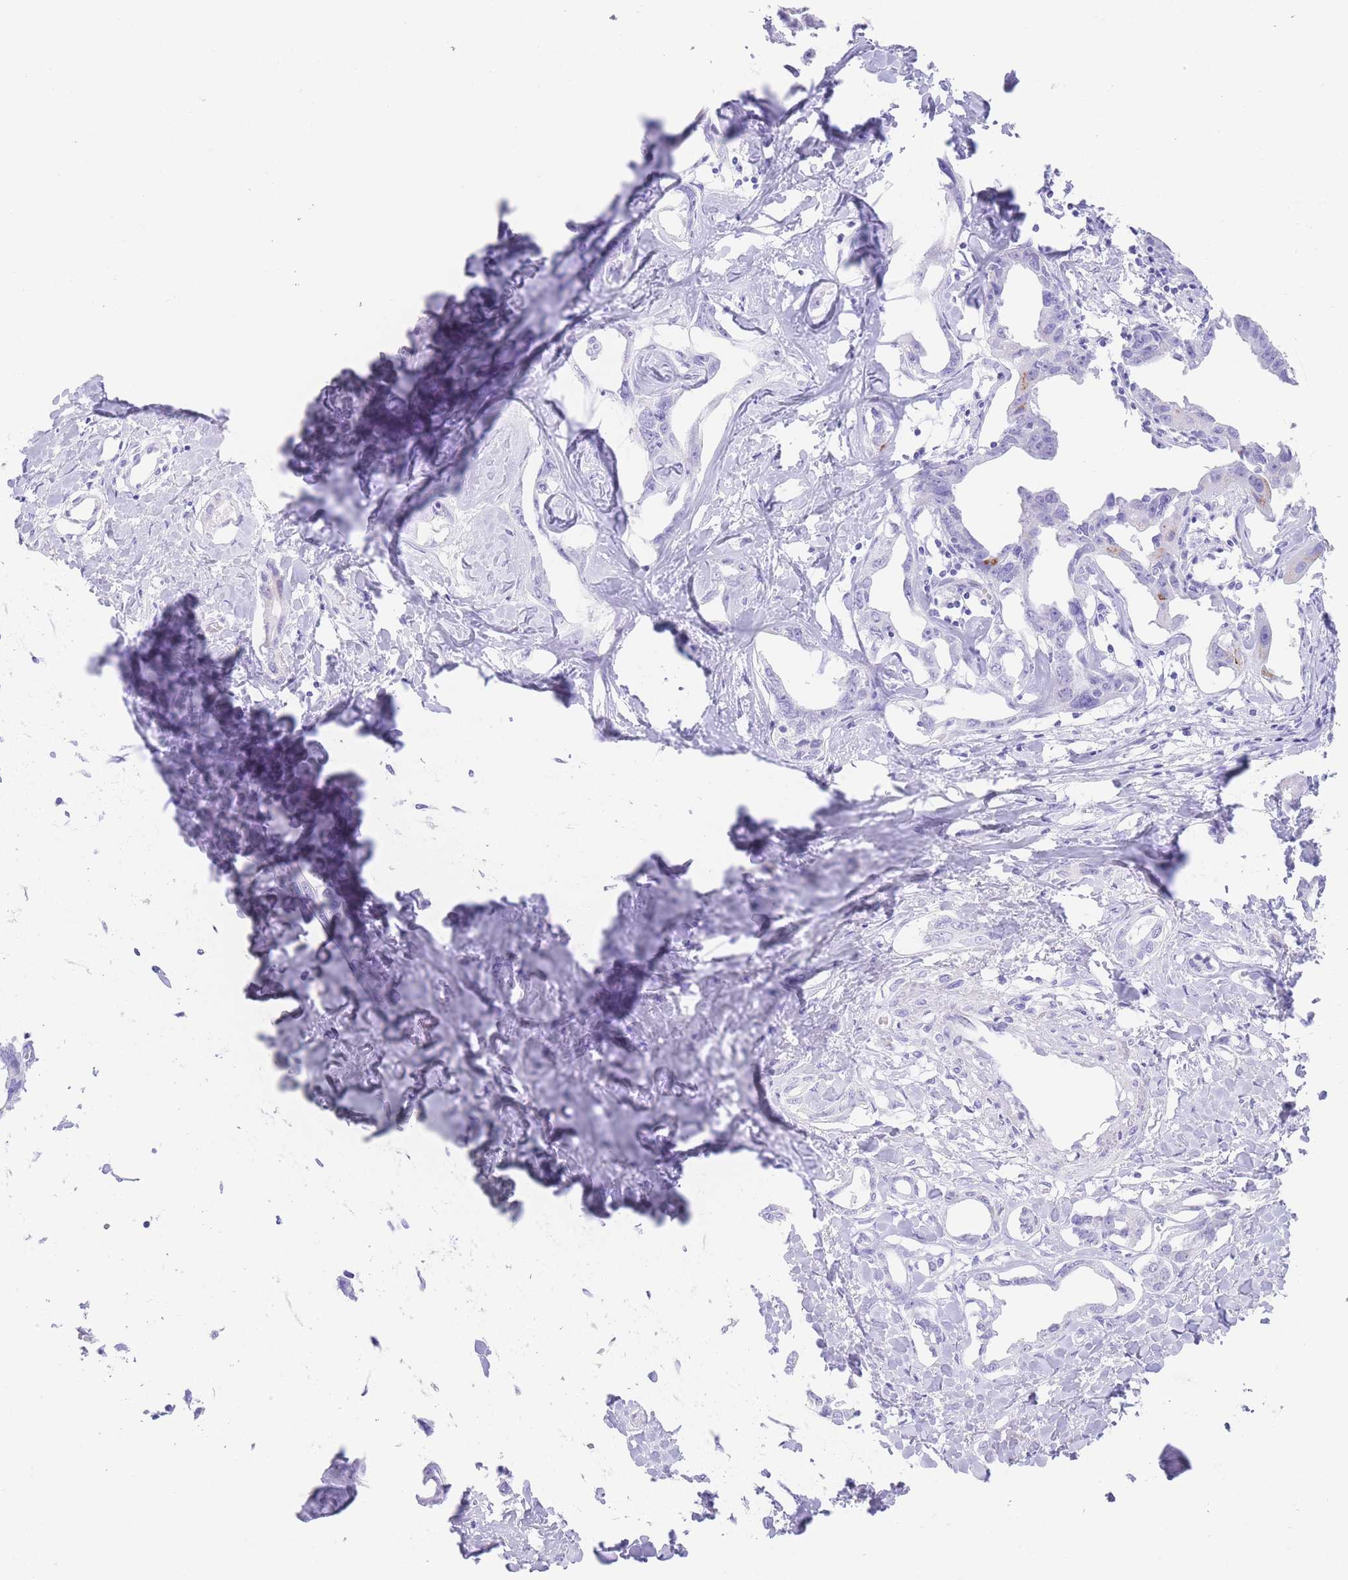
{"staining": {"intensity": "negative", "quantity": "none", "location": "none"}, "tissue": "liver cancer", "cell_type": "Tumor cells", "image_type": "cancer", "snomed": [{"axis": "morphology", "description": "Cholangiocarcinoma"}, {"axis": "topography", "description": "Liver"}], "caption": "Immunohistochemistry of liver cancer (cholangiocarcinoma) displays no positivity in tumor cells. (Immunohistochemistry, brightfield microscopy, high magnification).", "gene": "ELOA2", "patient": {"sex": "male", "age": 59}}